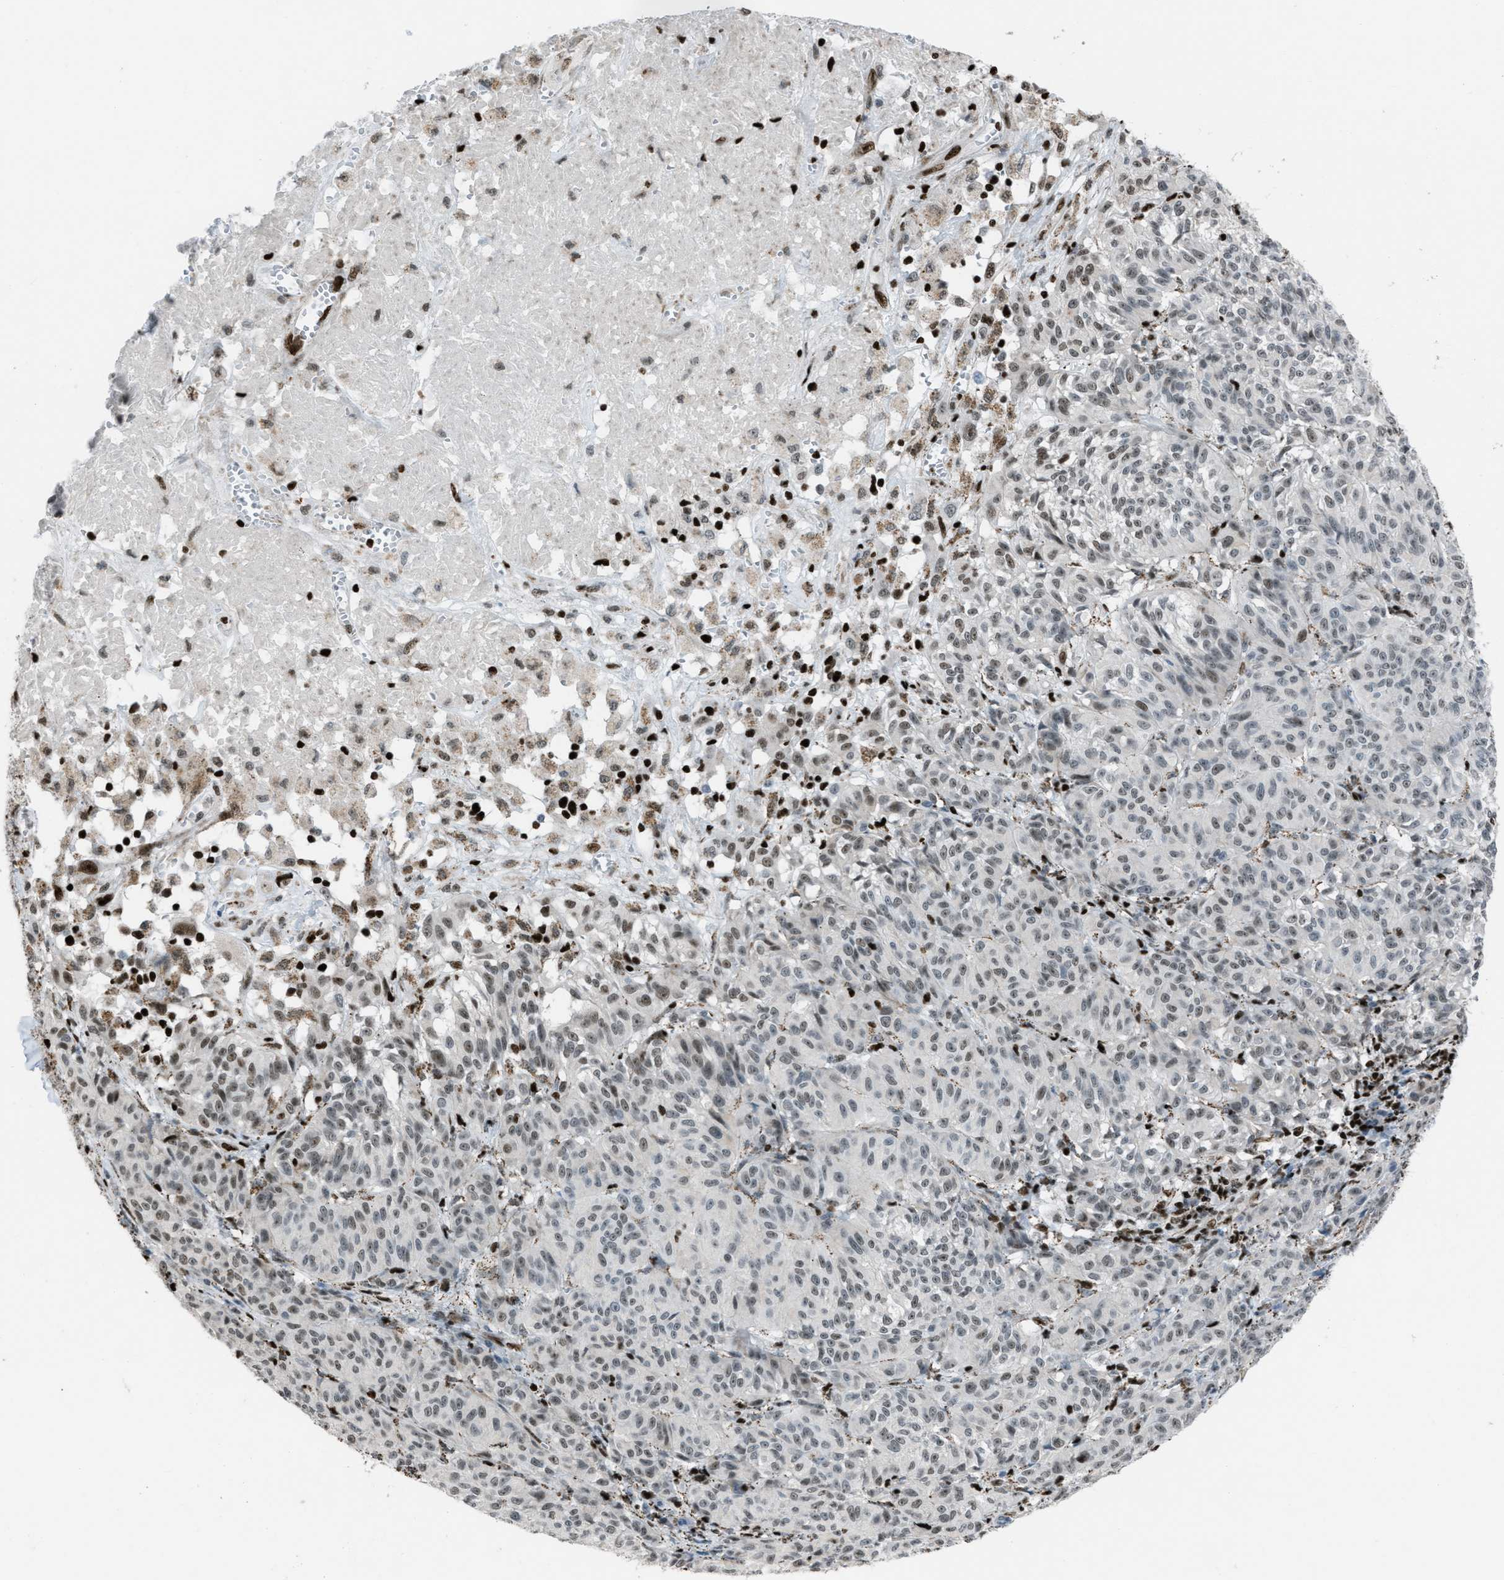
{"staining": {"intensity": "moderate", "quantity": ">75%", "location": "nuclear"}, "tissue": "melanoma", "cell_type": "Tumor cells", "image_type": "cancer", "snomed": [{"axis": "morphology", "description": "Malignant melanoma, NOS"}, {"axis": "topography", "description": "Skin"}], "caption": "Malignant melanoma tissue shows moderate nuclear positivity in about >75% of tumor cells", "gene": "SLFN5", "patient": {"sex": "female", "age": 72}}